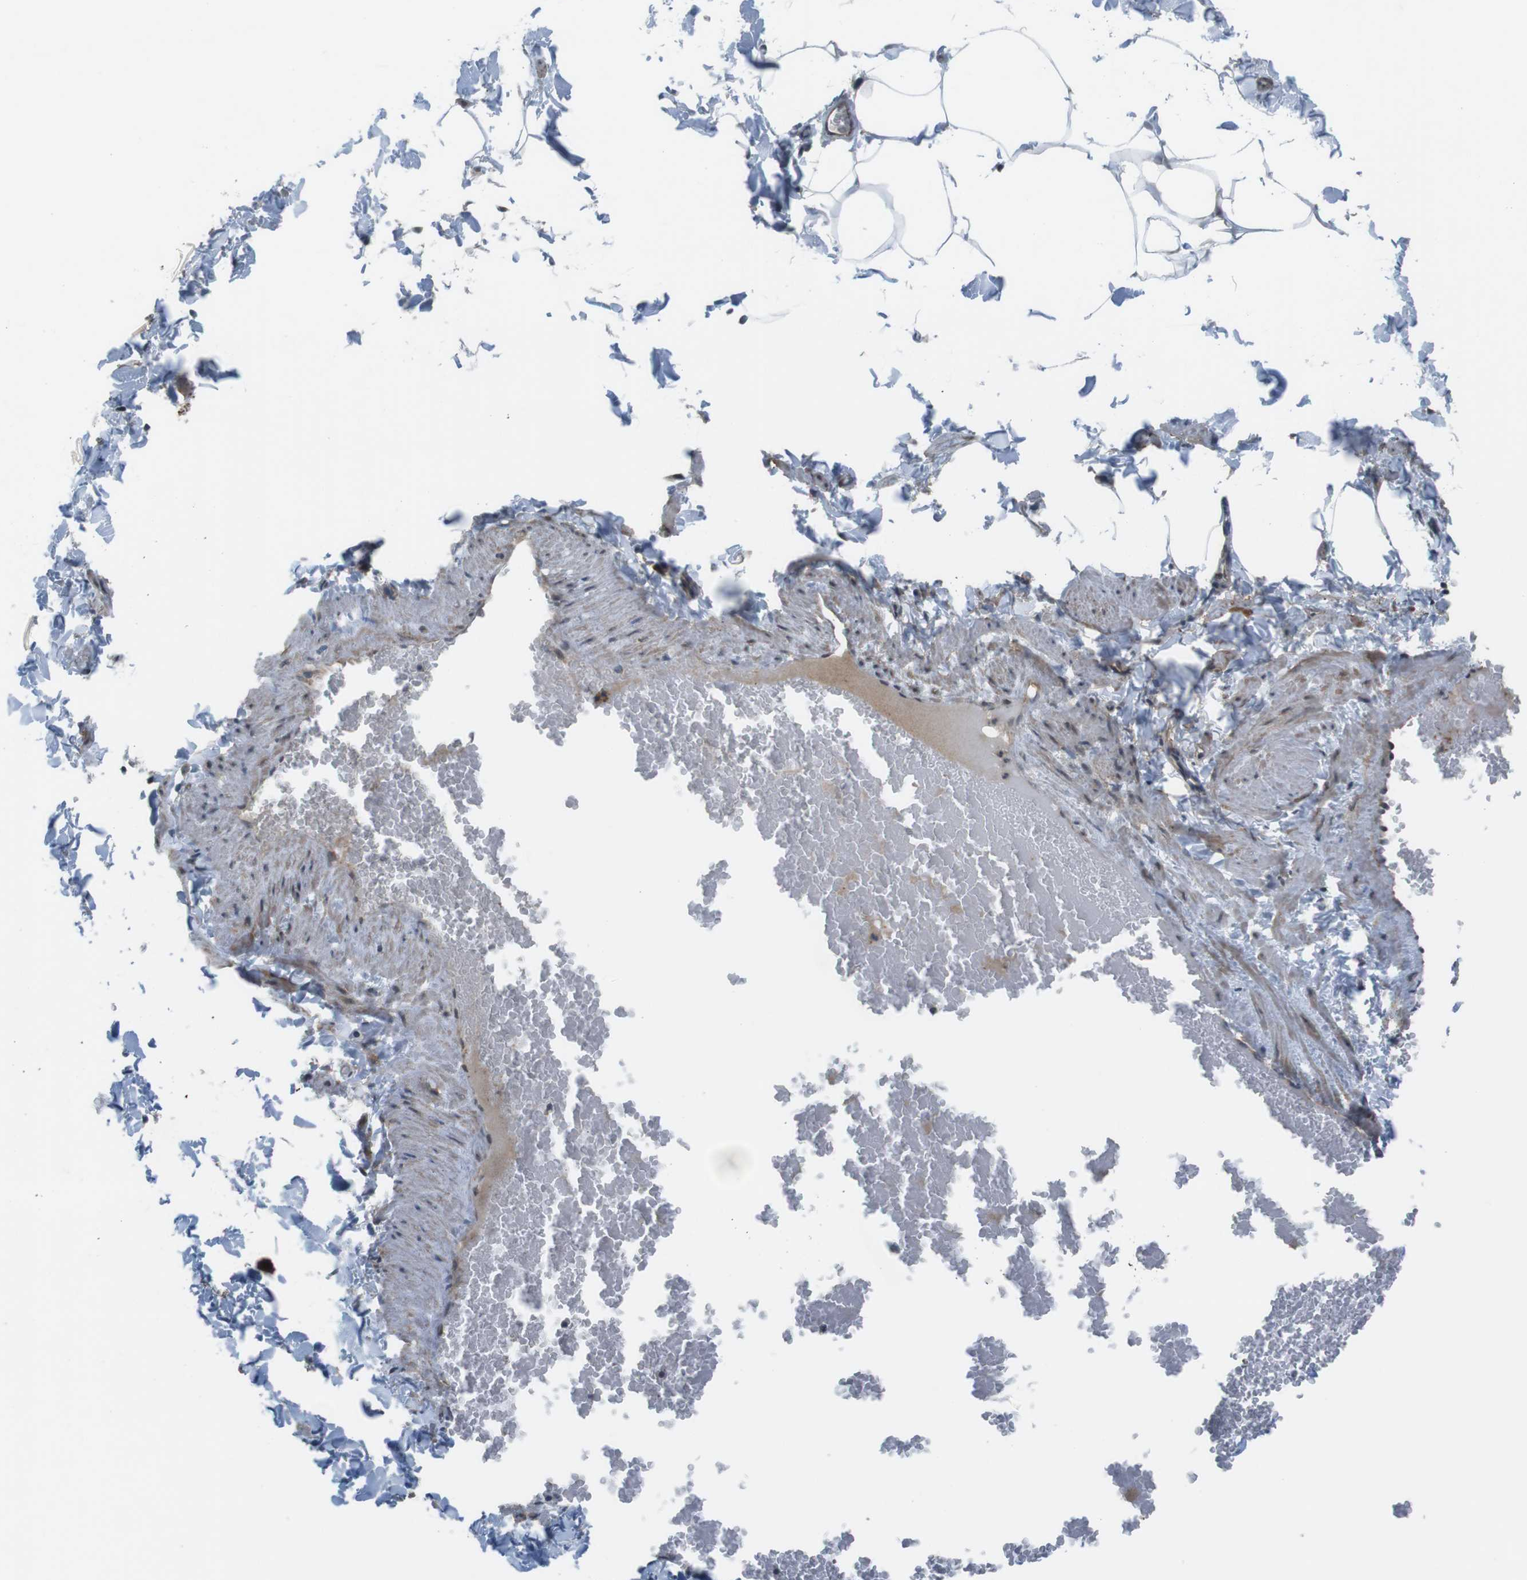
{"staining": {"intensity": "negative", "quantity": "none", "location": "none"}, "tissue": "adipose tissue", "cell_type": "Adipocytes", "image_type": "normal", "snomed": [{"axis": "morphology", "description": "Normal tissue, NOS"}, {"axis": "topography", "description": "Vascular tissue"}], "caption": "A micrograph of human adipose tissue is negative for staining in adipocytes.", "gene": "FAM174B", "patient": {"sex": "male", "age": 41}}